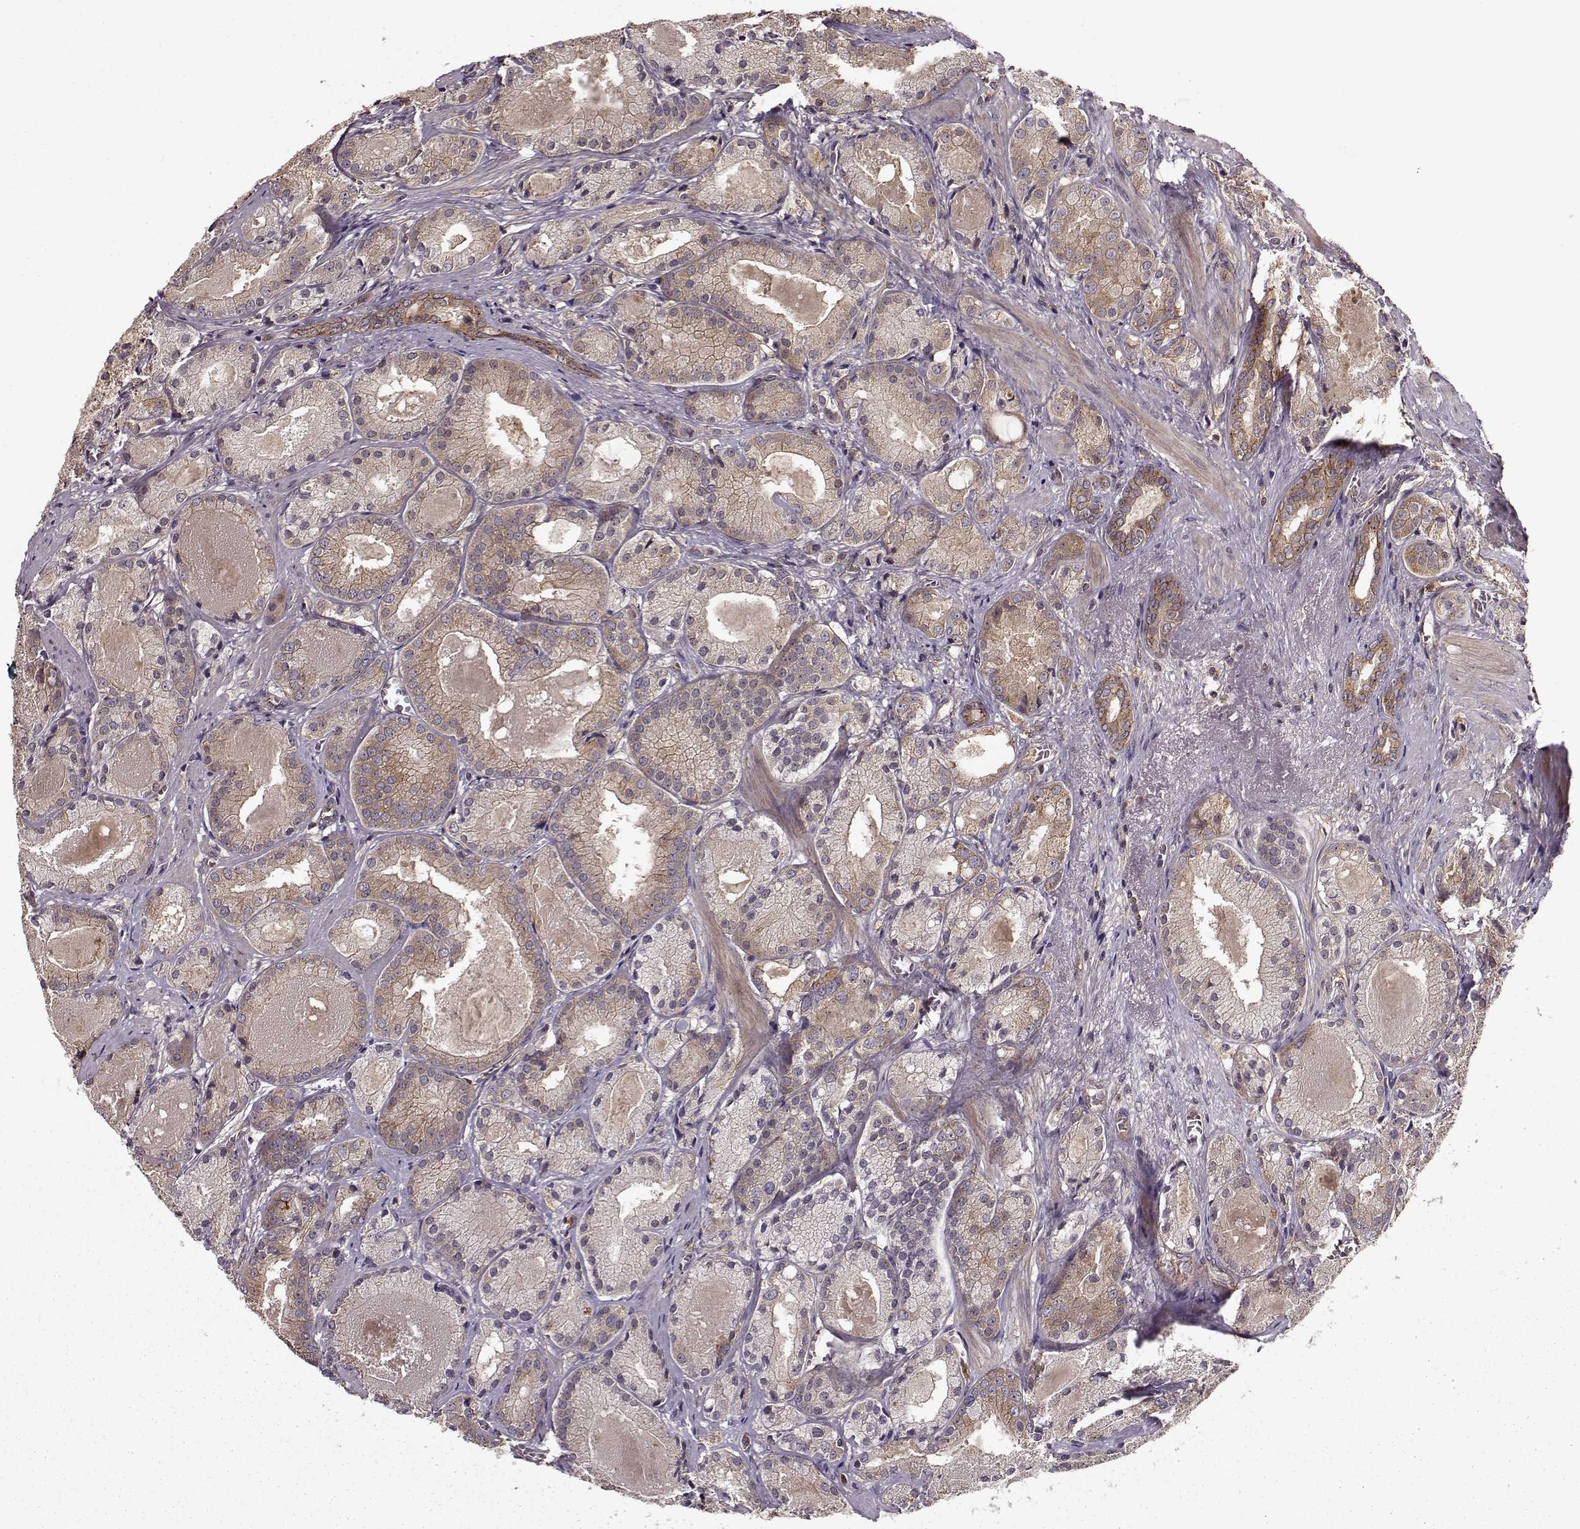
{"staining": {"intensity": "weak", "quantity": ">75%", "location": "cytoplasmic/membranous"}, "tissue": "prostate cancer", "cell_type": "Tumor cells", "image_type": "cancer", "snomed": [{"axis": "morphology", "description": "Adenocarcinoma, High grade"}, {"axis": "topography", "description": "Prostate"}], "caption": "Weak cytoplasmic/membranous protein expression is appreciated in approximately >75% of tumor cells in prostate adenocarcinoma (high-grade).", "gene": "IFRD2", "patient": {"sex": "male", "age": 66}}